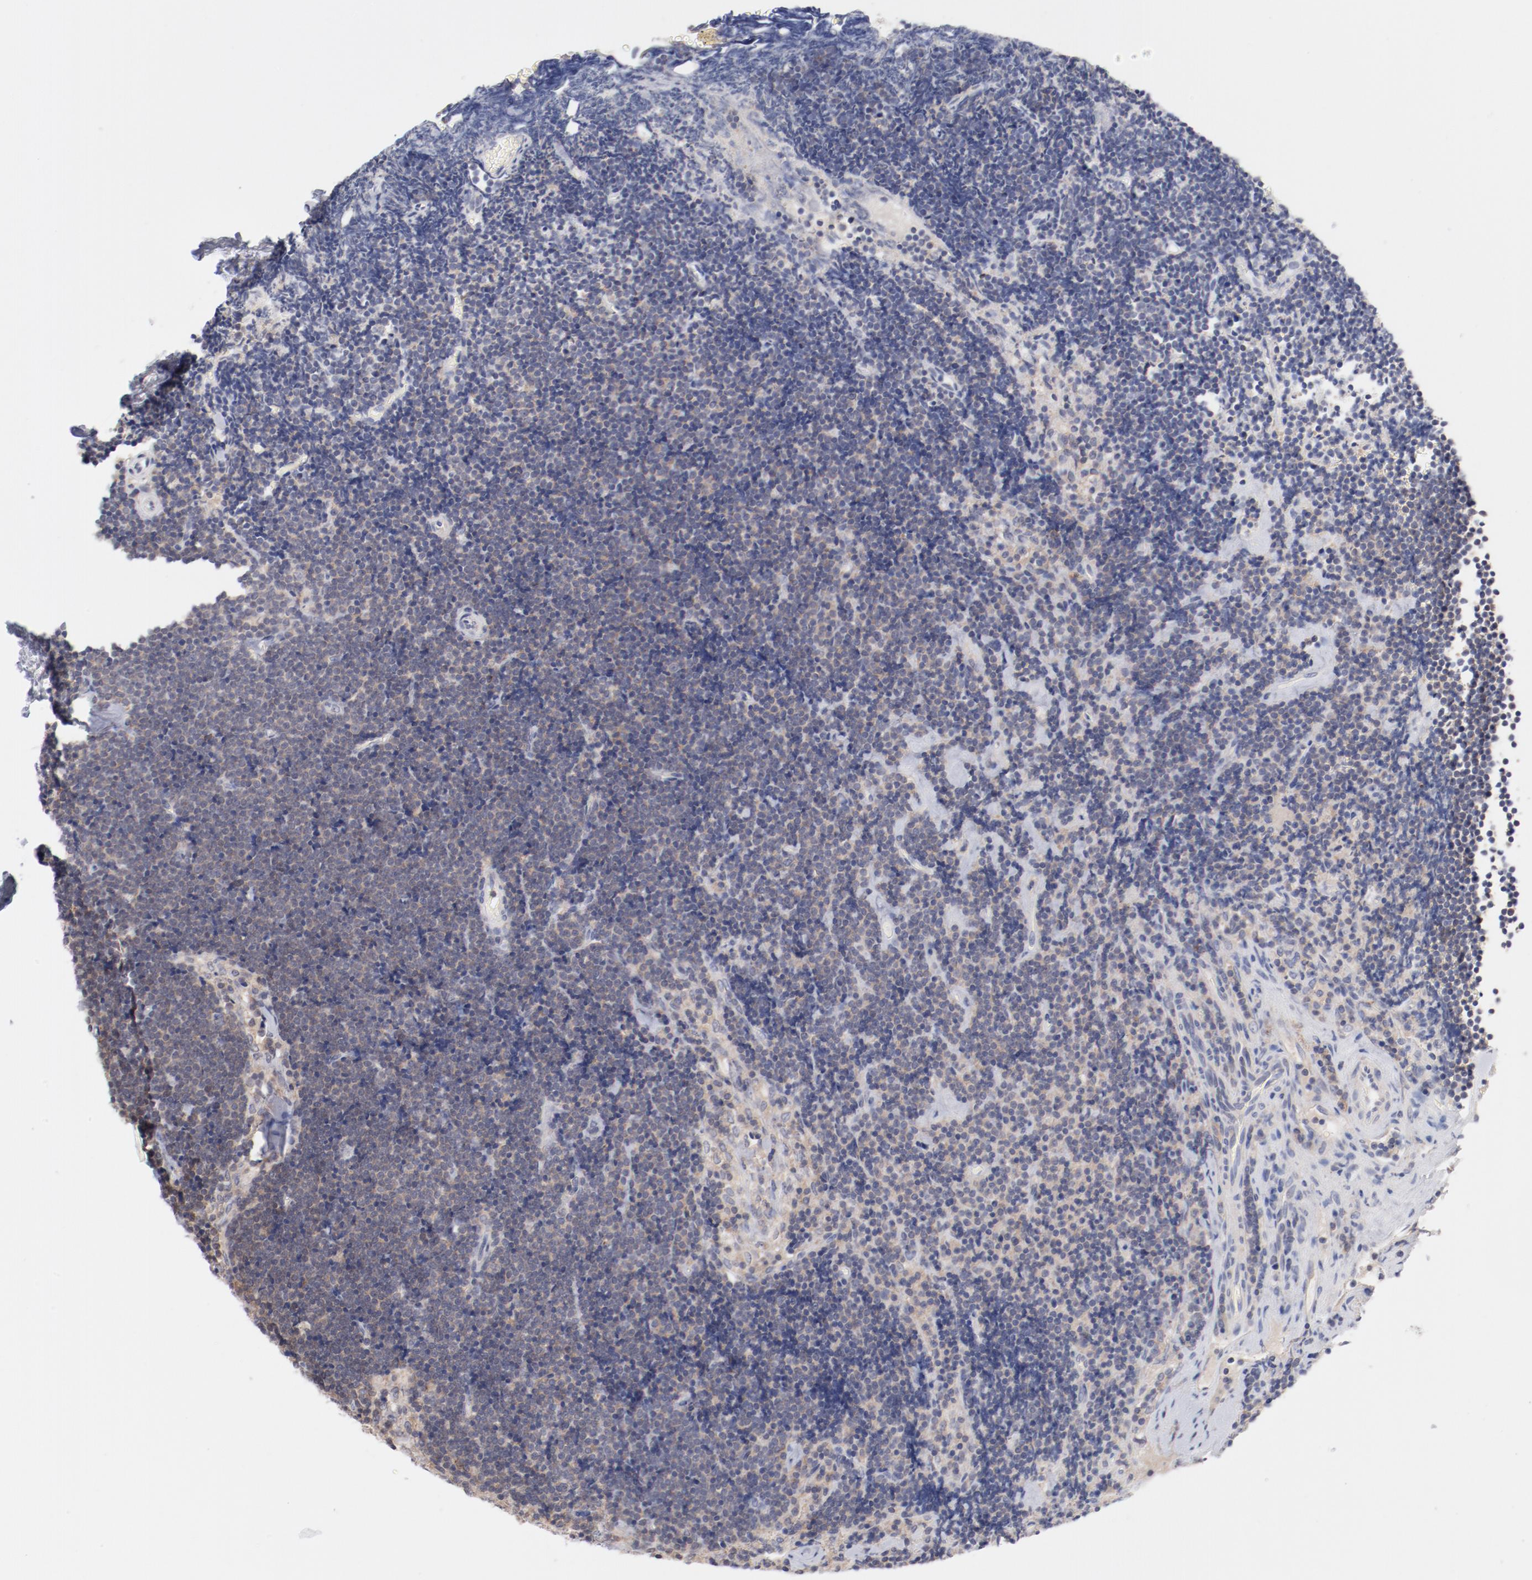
{"staining": {"intensity": "weak", "quantity": "<25%", "location": "cytoplasmic/membranous"}, "tissue": "lymph node", "cell_type": "Non-germinal center cells", "image_type": "normal", "snomed": [{"axis": "morphology", "description": "Normal tissue, NOS"}, {"axis": "topography", "description": "Lymph node"}], "caption": "Normal lymph node was stained to show a protein in brown. There is no significant expression in non-germinal center cells. (Brightfield microscopy of DAB IHC at high magnification).", "gene": "SETD3", "patient": {"sex": "male", "age": 63}}